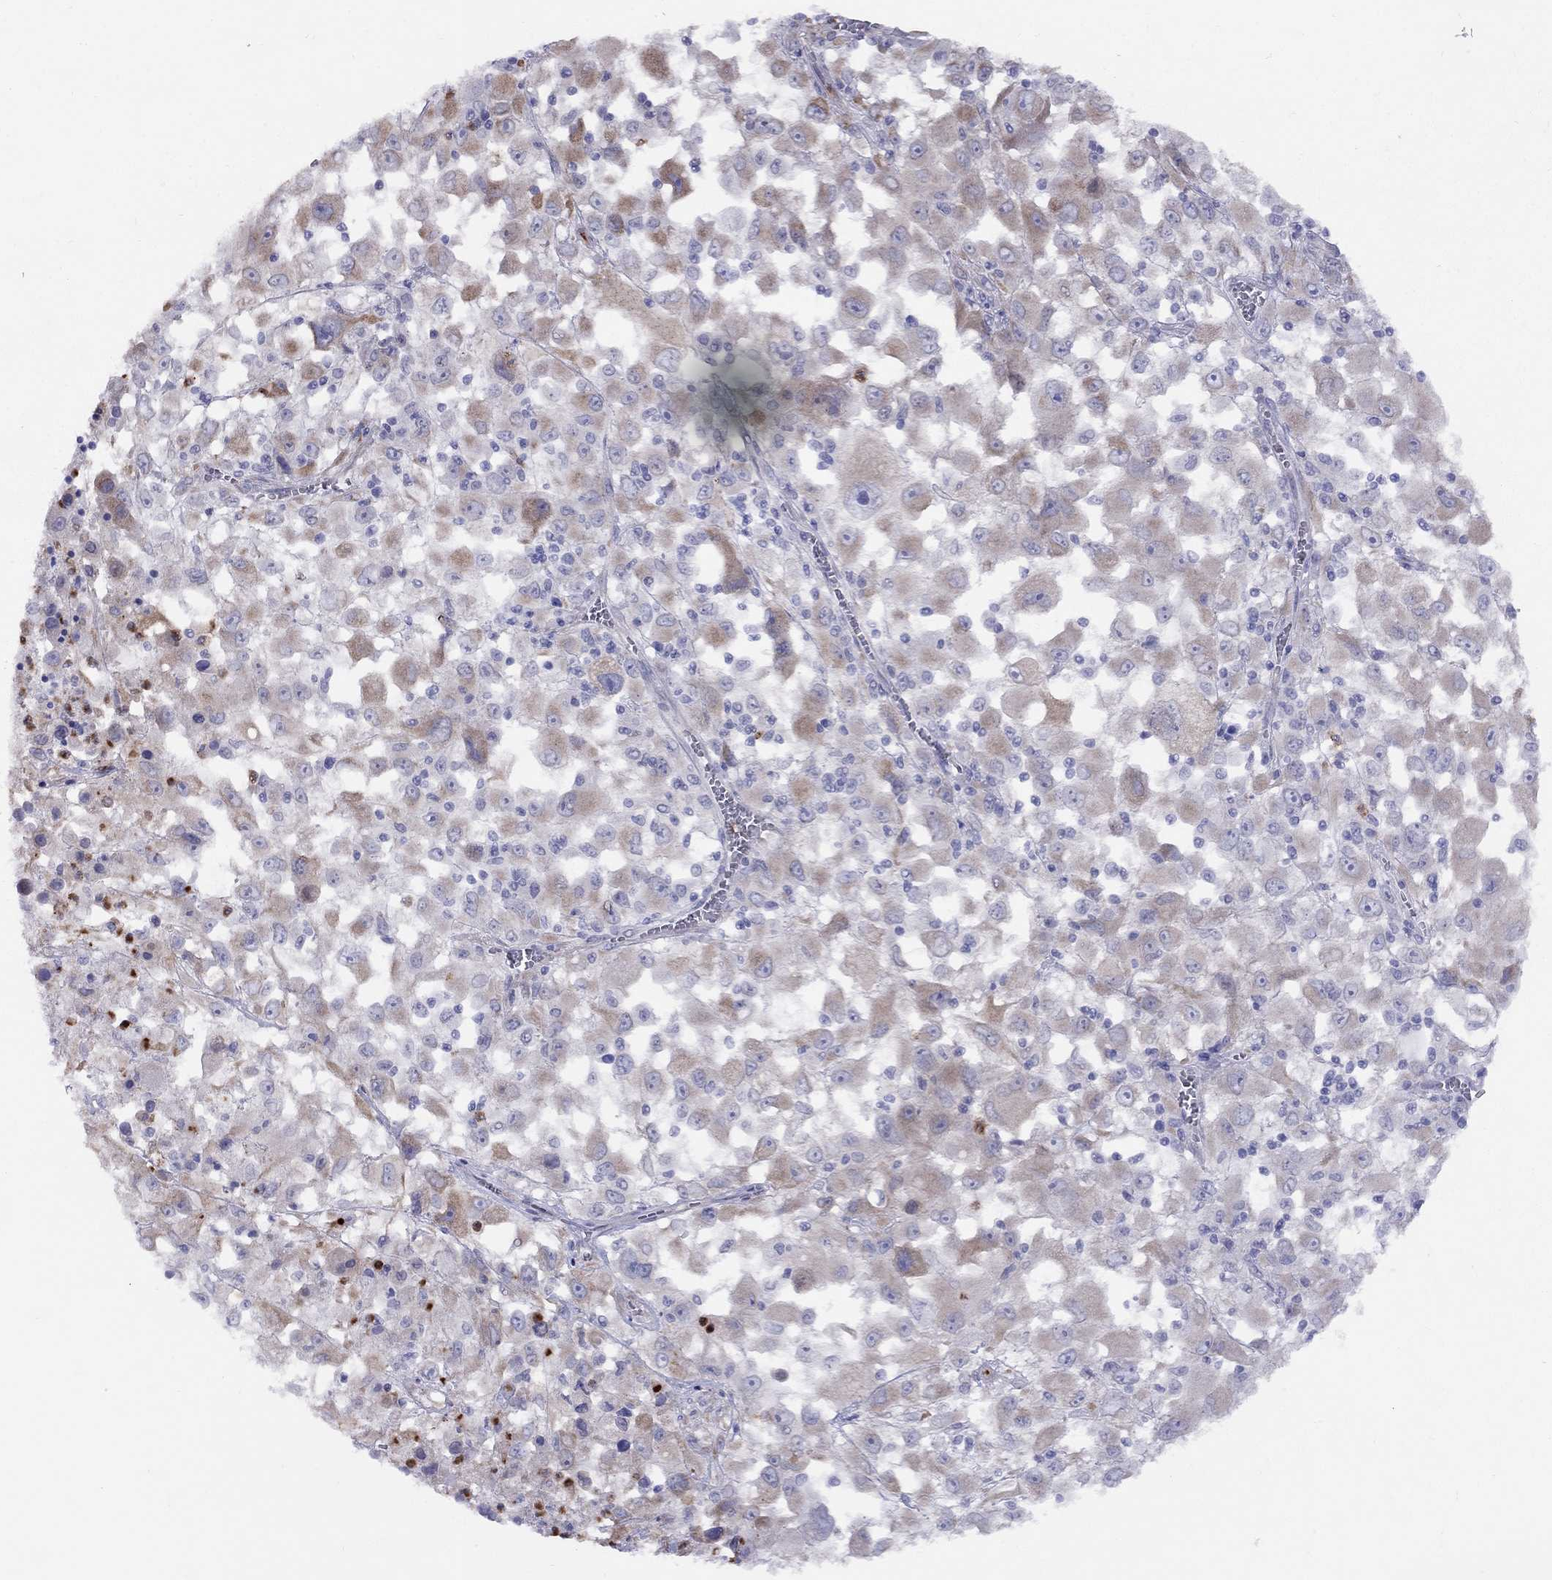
{"staining": {"intensity": "moderate", "quantity": ">75%", "location": "cytoplasmic/membranous"}, "tissue": "melanoma", "cell_type": "Tumor cells", "image_type": "cancer", "snomed": [{"axis": "morphology", "description": "Malignant melanoma, Metastatic site"}, {"axis": "topography", "description": "Soft tissue"}], "caption": "Immunohistochemistry (IHC) of human malignant melanoma (metastatic site) demonstrates medium levels of moderate cytoplasmic/membranous staining in approximately >75% of tumor cells.", "gene": "SPINT4", "patient": {"sex": "male", "age": 50}}